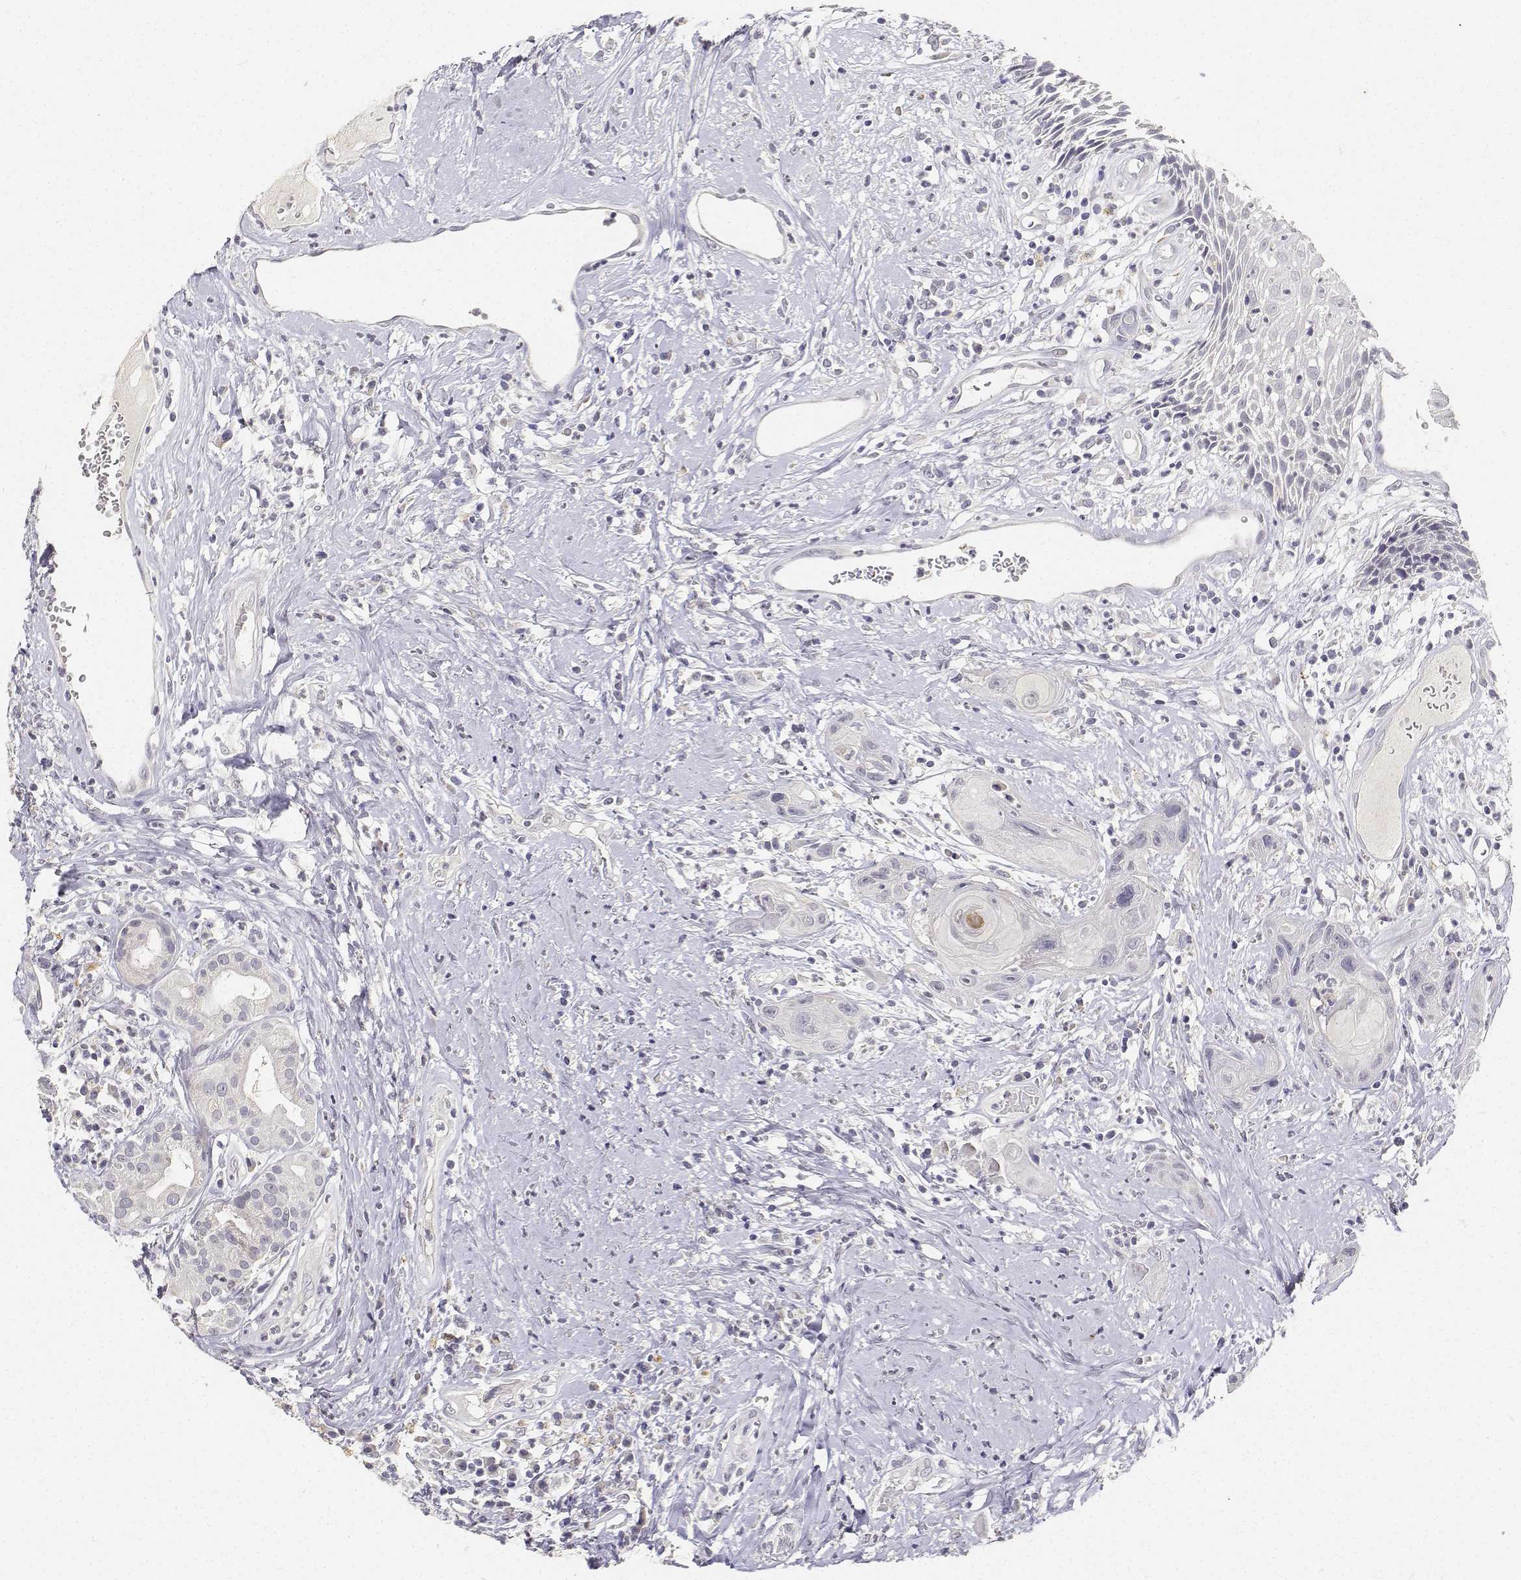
{"staining": {"intensity": "negative", "quantity": "none", "location": "none"}, "tissue": "head and neck cancer", "cell_type": "Tumor cells", "image_type": "cancer", "snomed": [{"axis": "morphology", "description": "Squamous cell carcinoma, NOS"}, {"axis": "topography", "description": "Head-Neck"}], "caption": "IHC of head and neck cancer (squamous cell carcinoma) shows no expression in tumor cells.", "gene": "PAEP", "patient": {"sex": "male", "age": 57}}